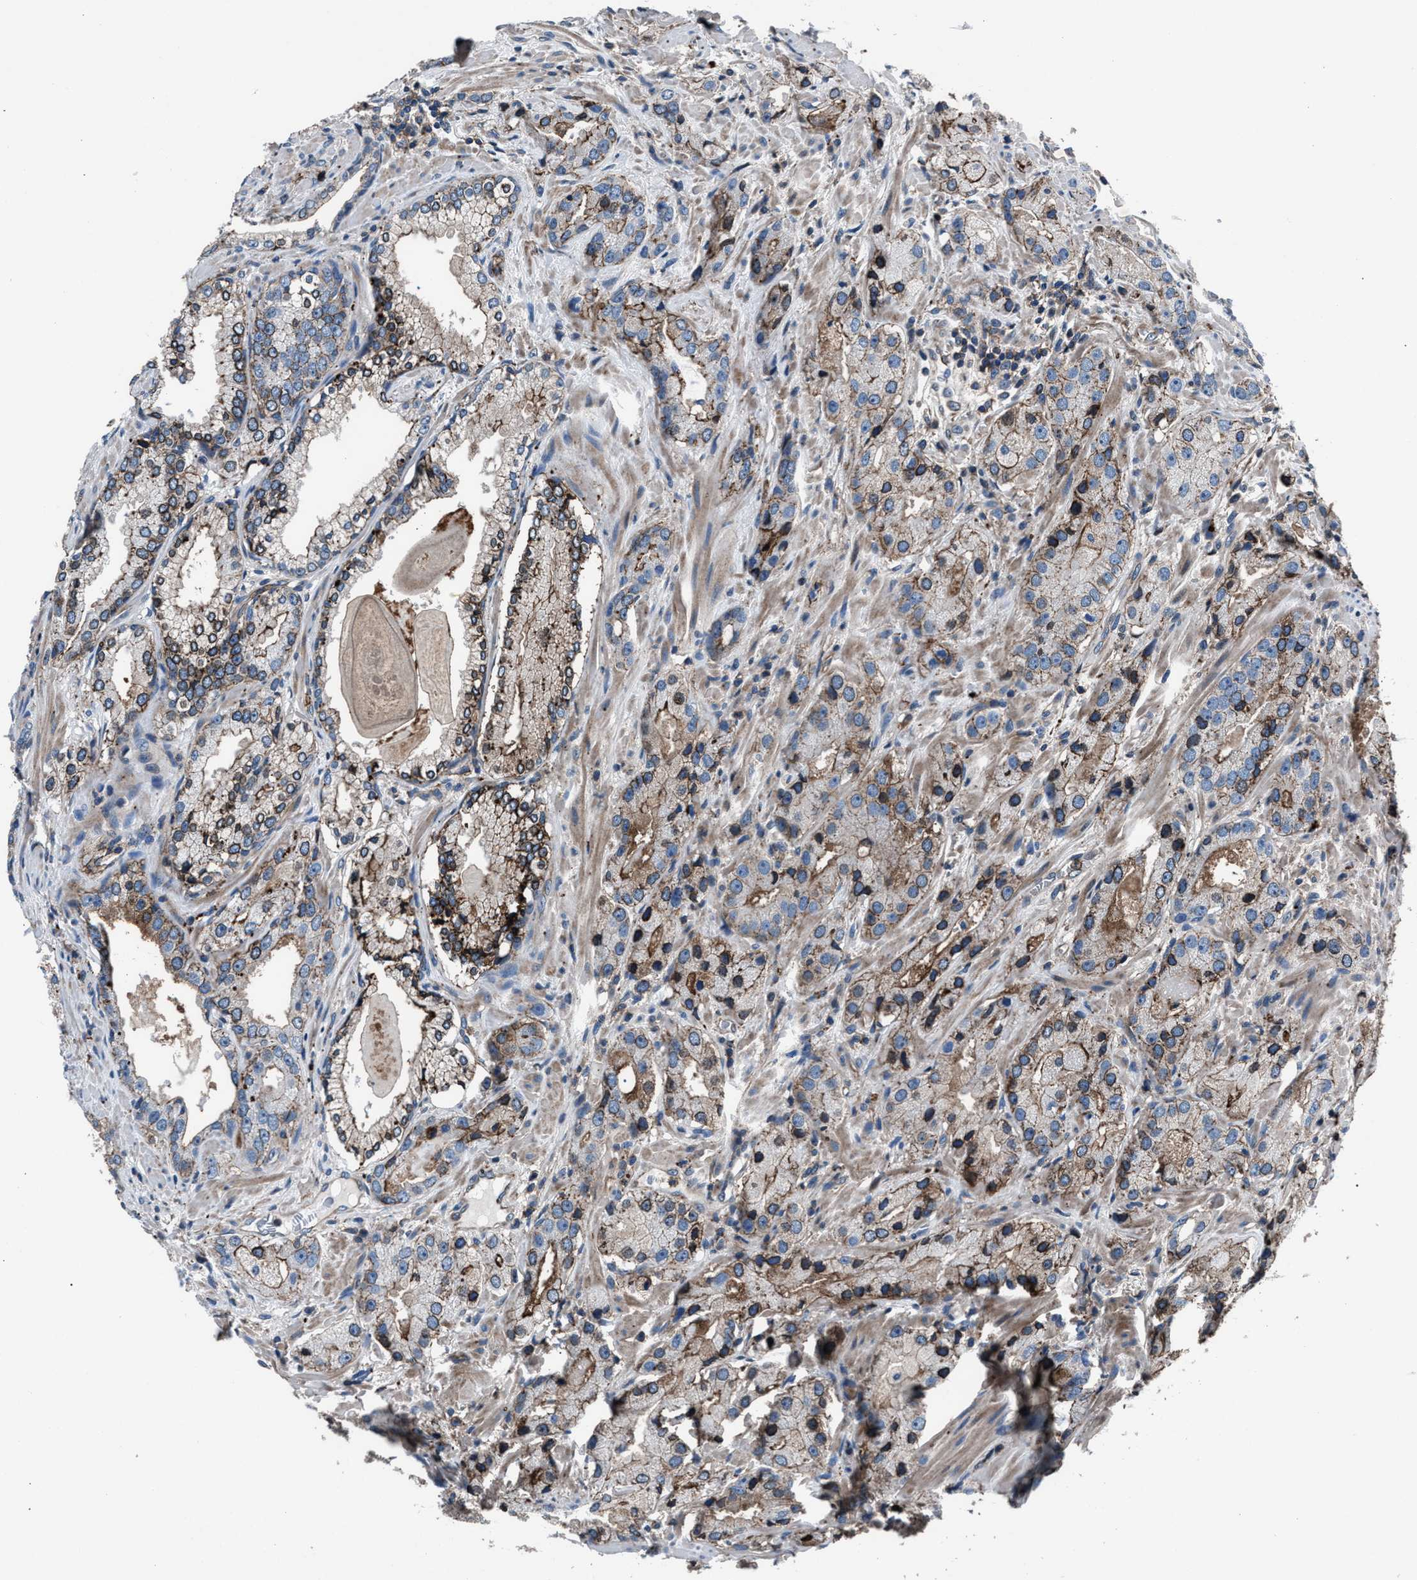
{"staining": {"intensity": "strong", "quantity": "<25%", "location": "cytoplasmic/membranous"}, "tissue": "prostate cancer", "cell_type": "Tumor cells", "image_type": "cancer", "snomed": [{"axis": "morphology", "description": "Adenocarcinoma, High grade"}, {"axis": "topography", "description": "Prostate"}], "caption": "Immunohistochemical staining of prostate cancer (adenocarcinoma (high-grade)) reveals medium levels of strong cytoplasmic/membranous positivity in about <25% of tumor cells. (DAB (3,3'-diaminobenzidine) IHC, brown staining for protein, blue staining for nuclei).", "gene": "MFSD11", "patient": {"sex": "male", "age": 63}}